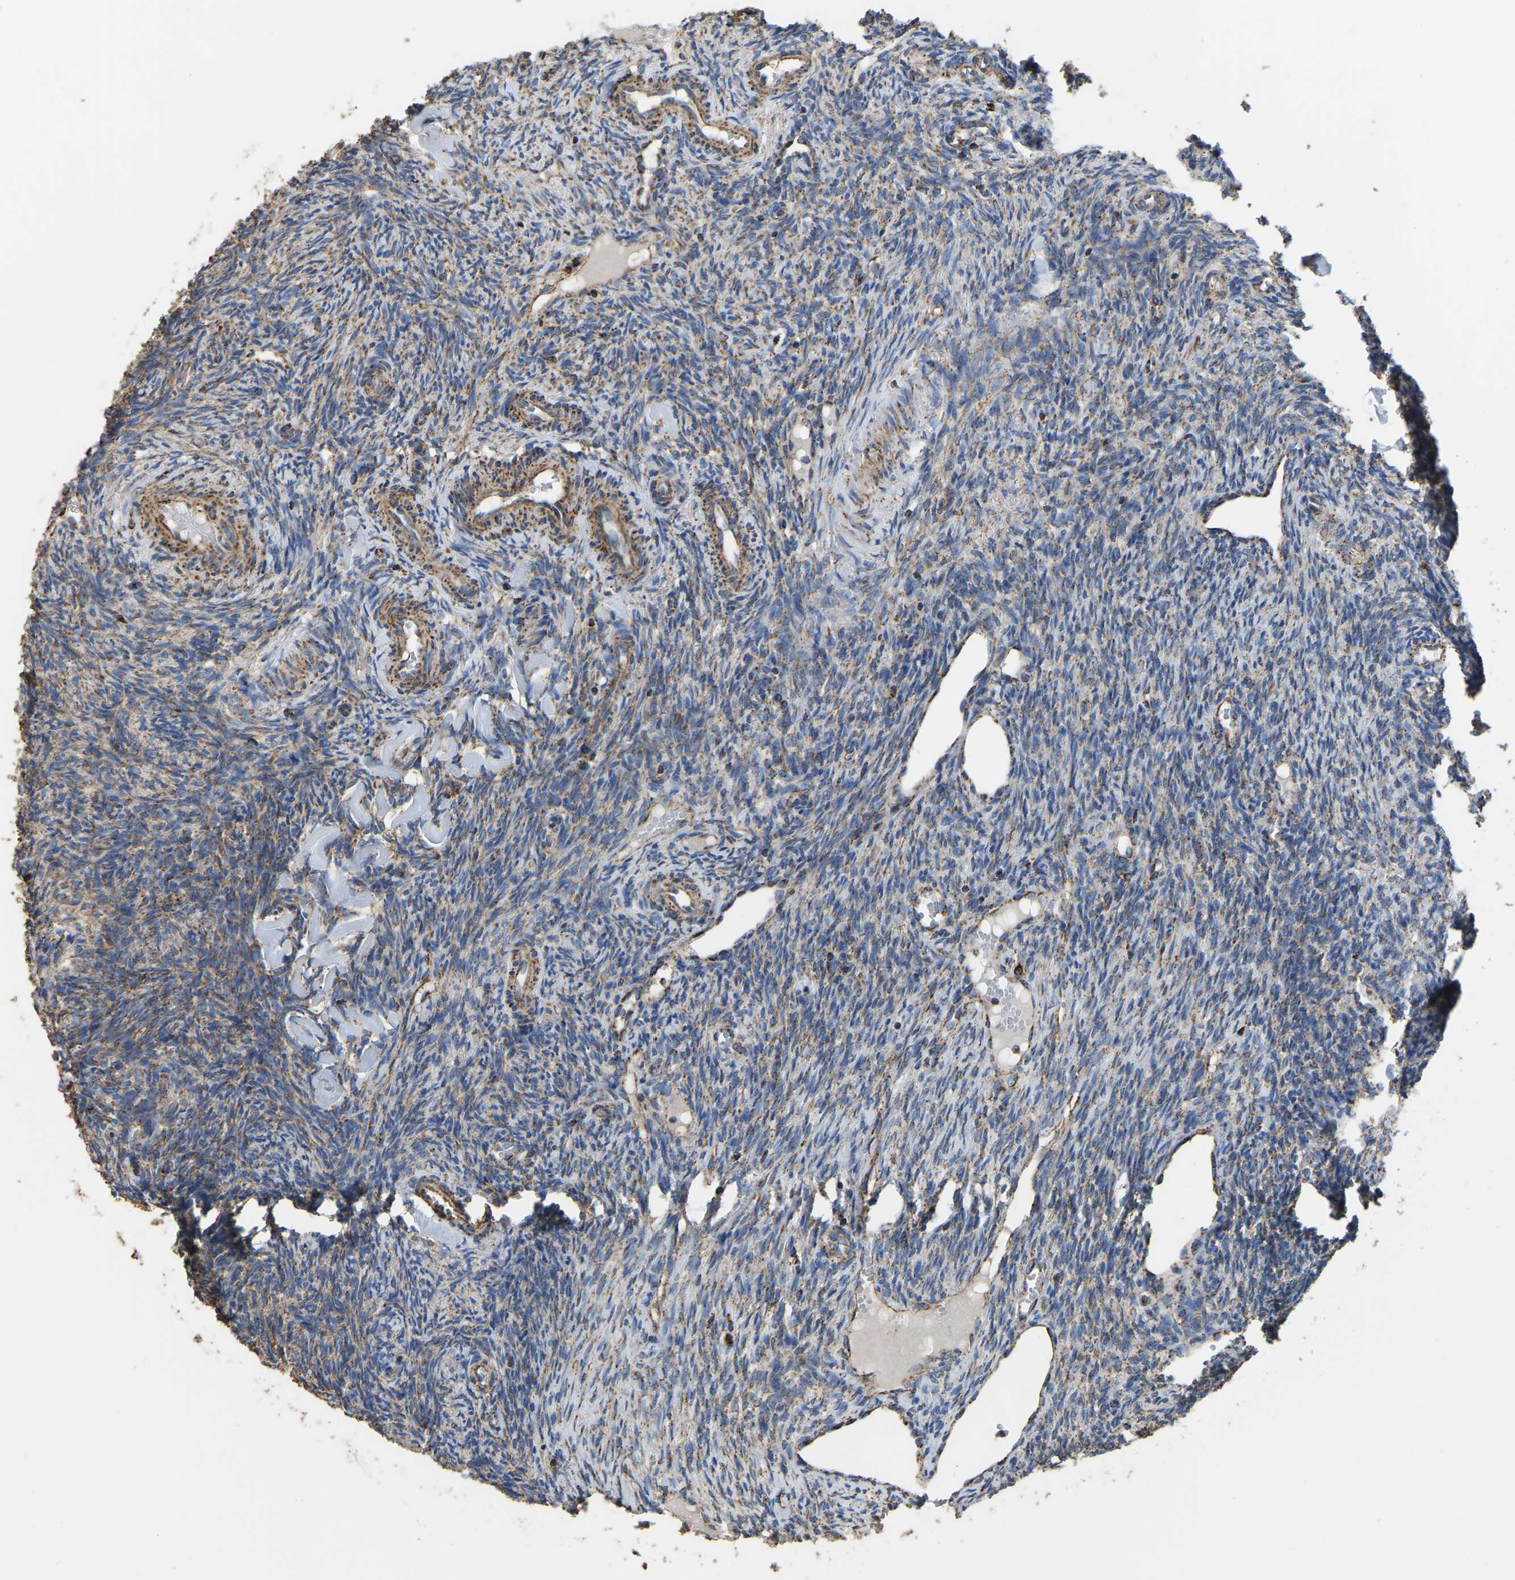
{"staining": {"intensity": "strong", "quantity": "25%-75%", "location": "cytoplasmic/membranous"}, "tissue": "ovary", "cell_type": "Follicle cells", "image_type": "normal", "snomed": [{"axis": "morphology", "description": "Normal tissue, NOS"}, {"axis": "topography", "description": "Ovary"}], "caption": "DAB immunohistochemical staining of benign human ovary demonstrates strong cytoplasmic/membranous protein staining in approximately 25%-75% of follicle cells.", "gene": "ETFA", "patient": {"sex": "female", "age": 41}}